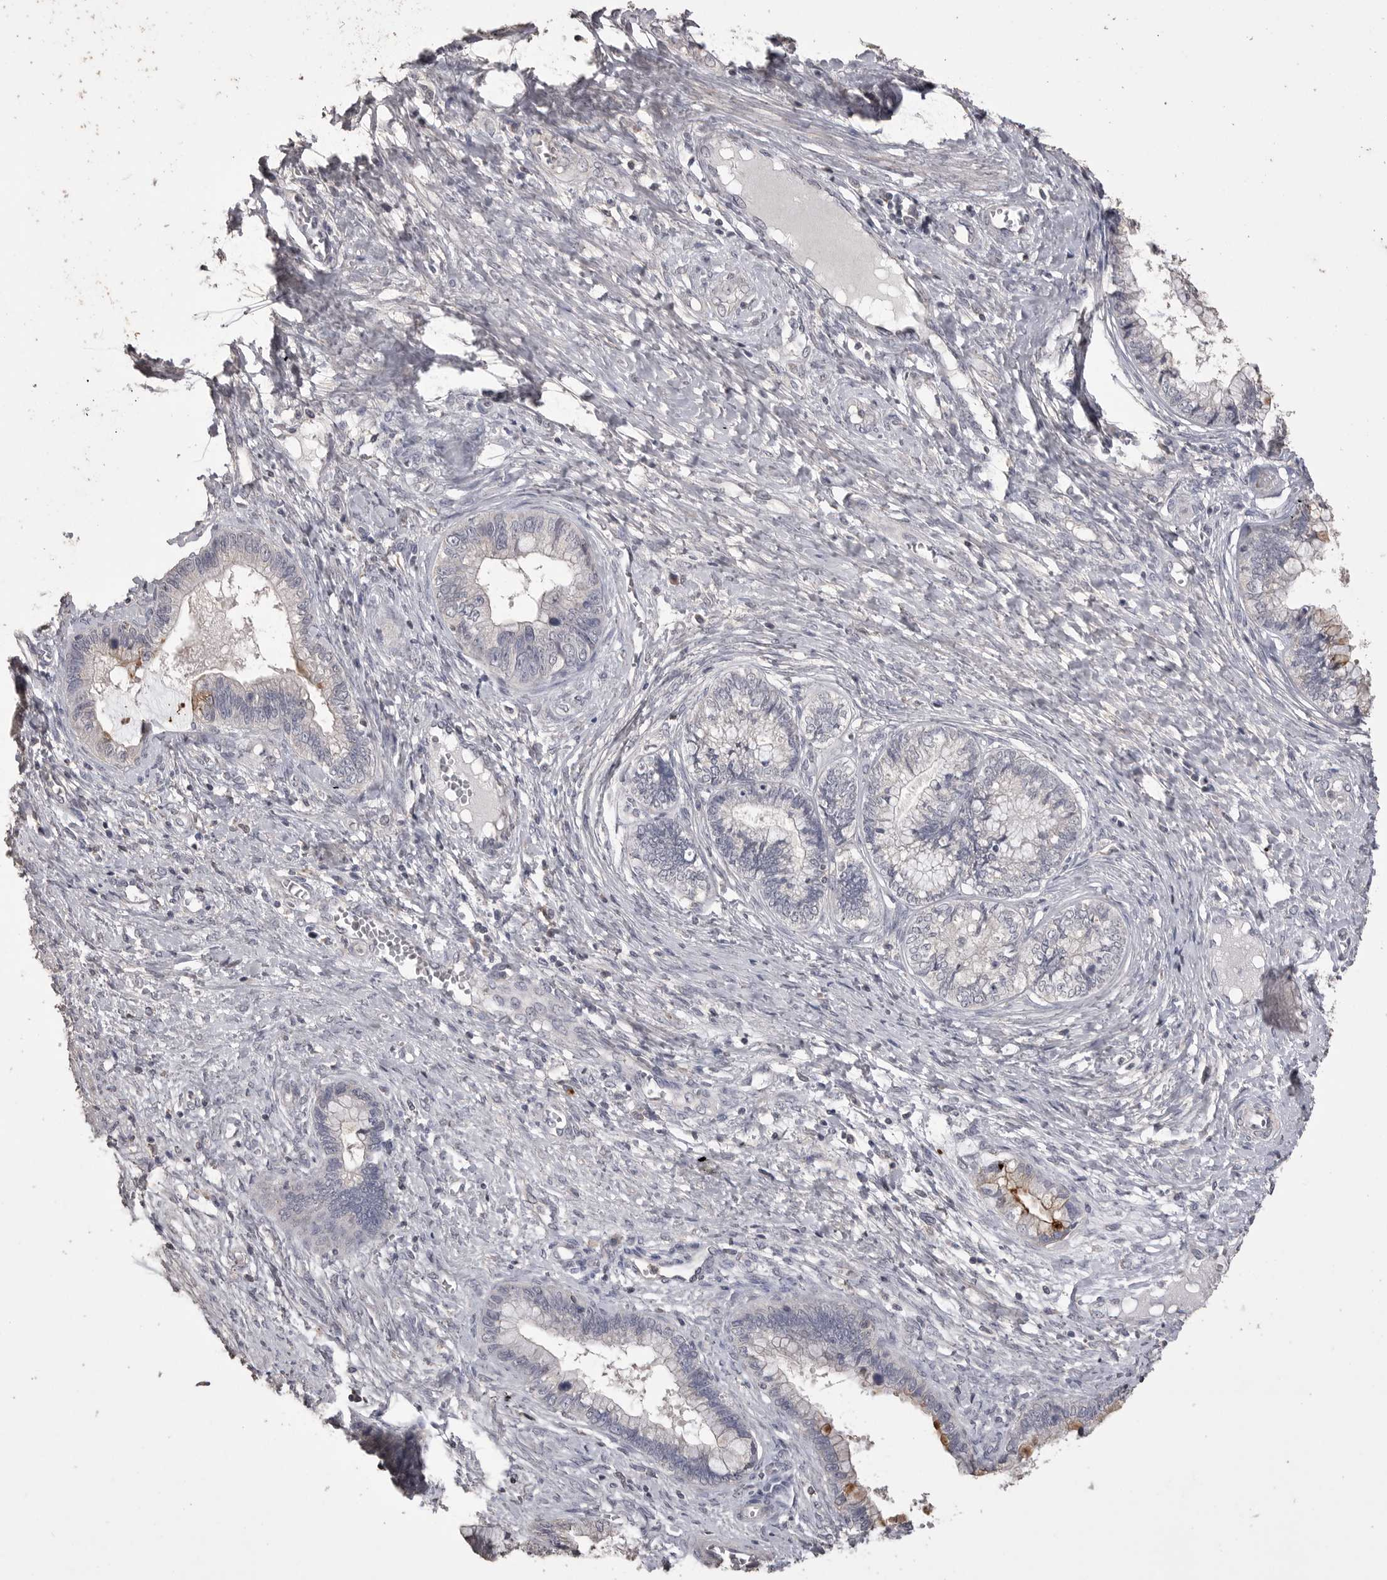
{"staining": {"intensity": "moderate", "quantity": "<25%", "location": "cytoplasmic/membranous"}, "tissue": "cervical cancer", "cell_type": "Tumor cells", "image_type": "cancer", "snomed": [{"axis": "morphology", "description": "Adenocarcinoma, NOS"}, {"axis": "topography", "description": "Cervix"}], "caption": "Tumor cells demonstrate low levels of moderate cytoplasmic/membranous positivity in approximately <25% of cells in cervical adenocarcinoma.", "gene": "MMP7", "patient": {"sex": "female", "age": 44}}